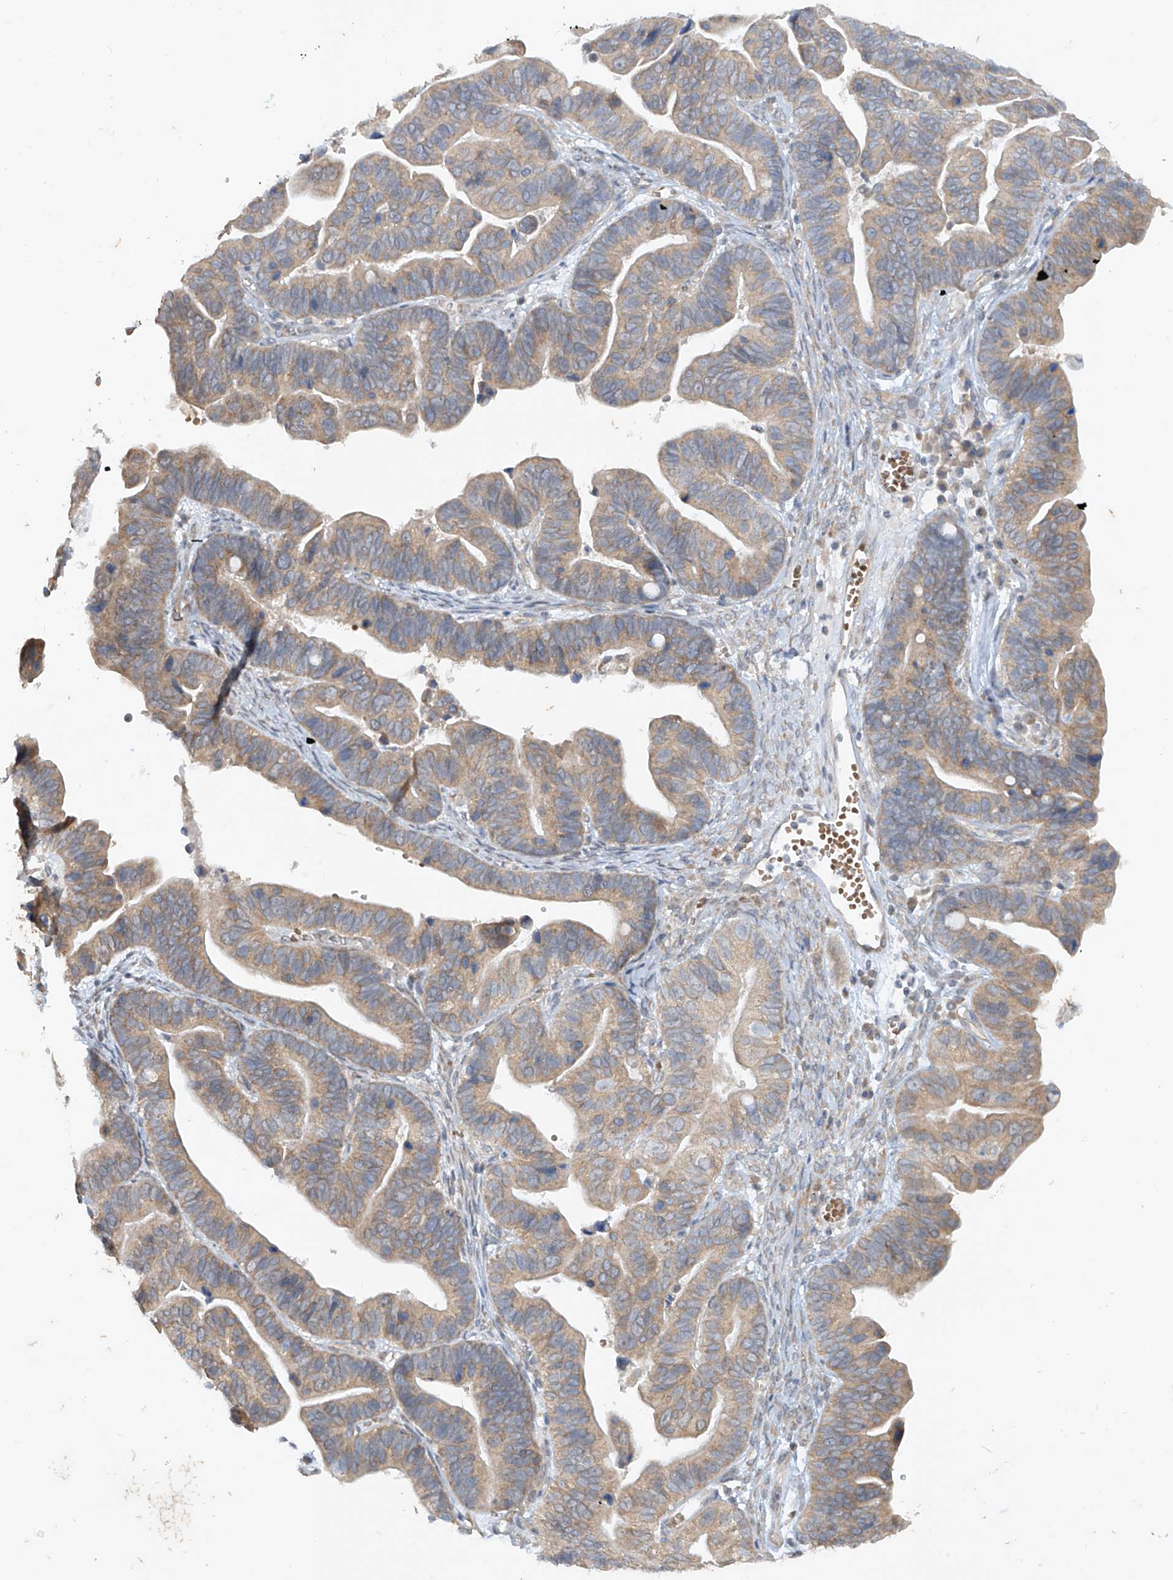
{"staining": {"intensity": "moderate", "quantity": ">75%", "location": "cytoplasmic/membranous"}, "tissue": "ovarian cancer", "cell_type": "Tumor cells", "image_type": "cancer", "snomed": [{"axis": "morphology", "description": "Cystadenocarcinoma, serous, NOS"}, {"axis": "topography", "description": "Ovary"}], "caption": "Protein staining demonstrates moderate cytoplasmic/membranous staining in about >75% of tumor cells in ovarian cancer.", "gene": "MTUS2", "patient": {"sex": "female", "age": 56}}